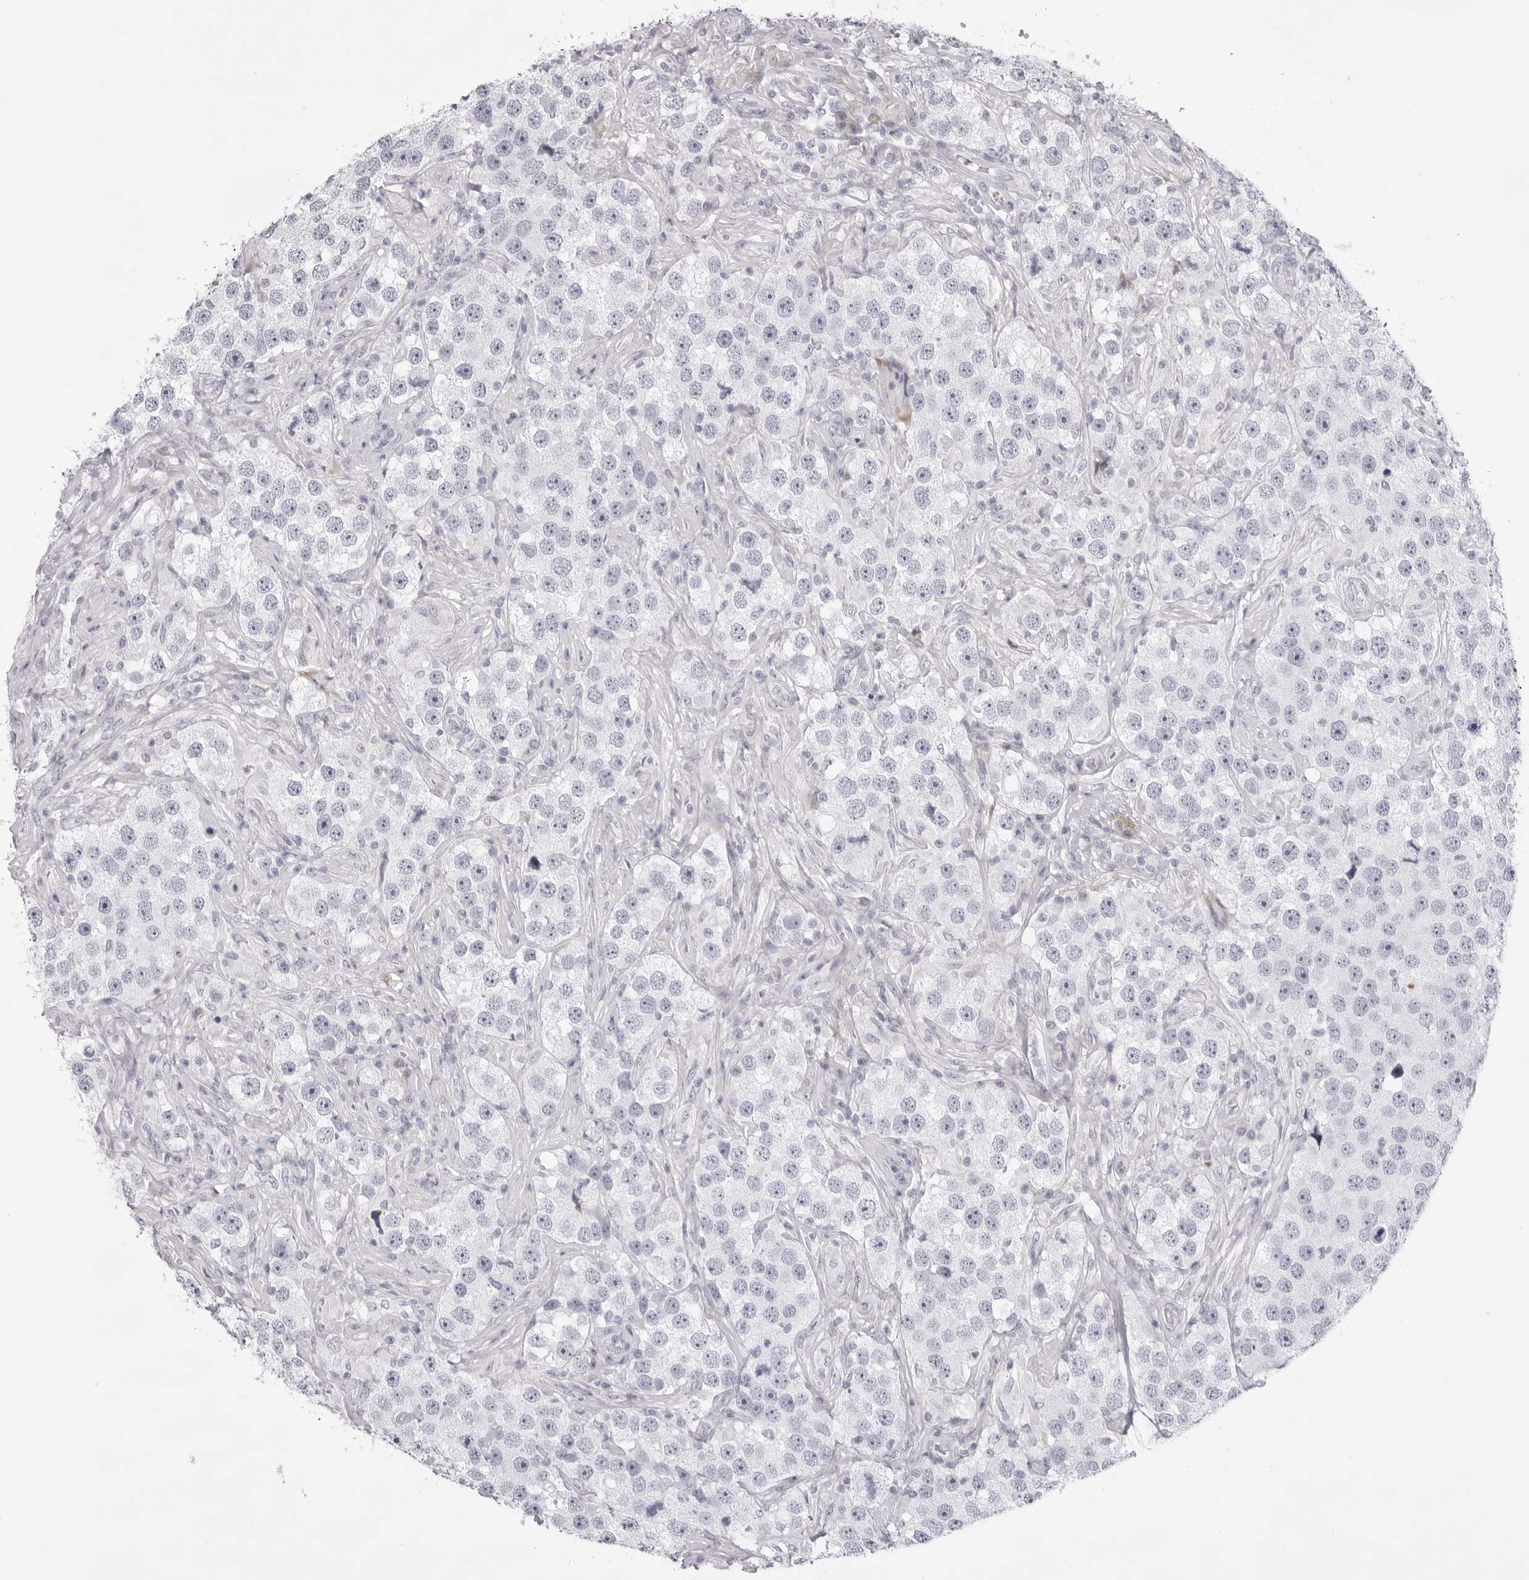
{"staining": {"intensity": "negative", "quantity": "none", "location": "none"}, "tissue": "testis cancer", "cell_type": "Tumor cells", "image_type": "cancer", "snomed": [{"axis": "morphology", "description": "Seminoma, NOS"}, {"axis": "topography", "description": "Testis"}], "caption": "Testis seminoma was stained to show a protein in brown. There is no significant staining in tumor cells.", "gene": "SMIM2", "patient": {"sex": "male", "age": 49}}